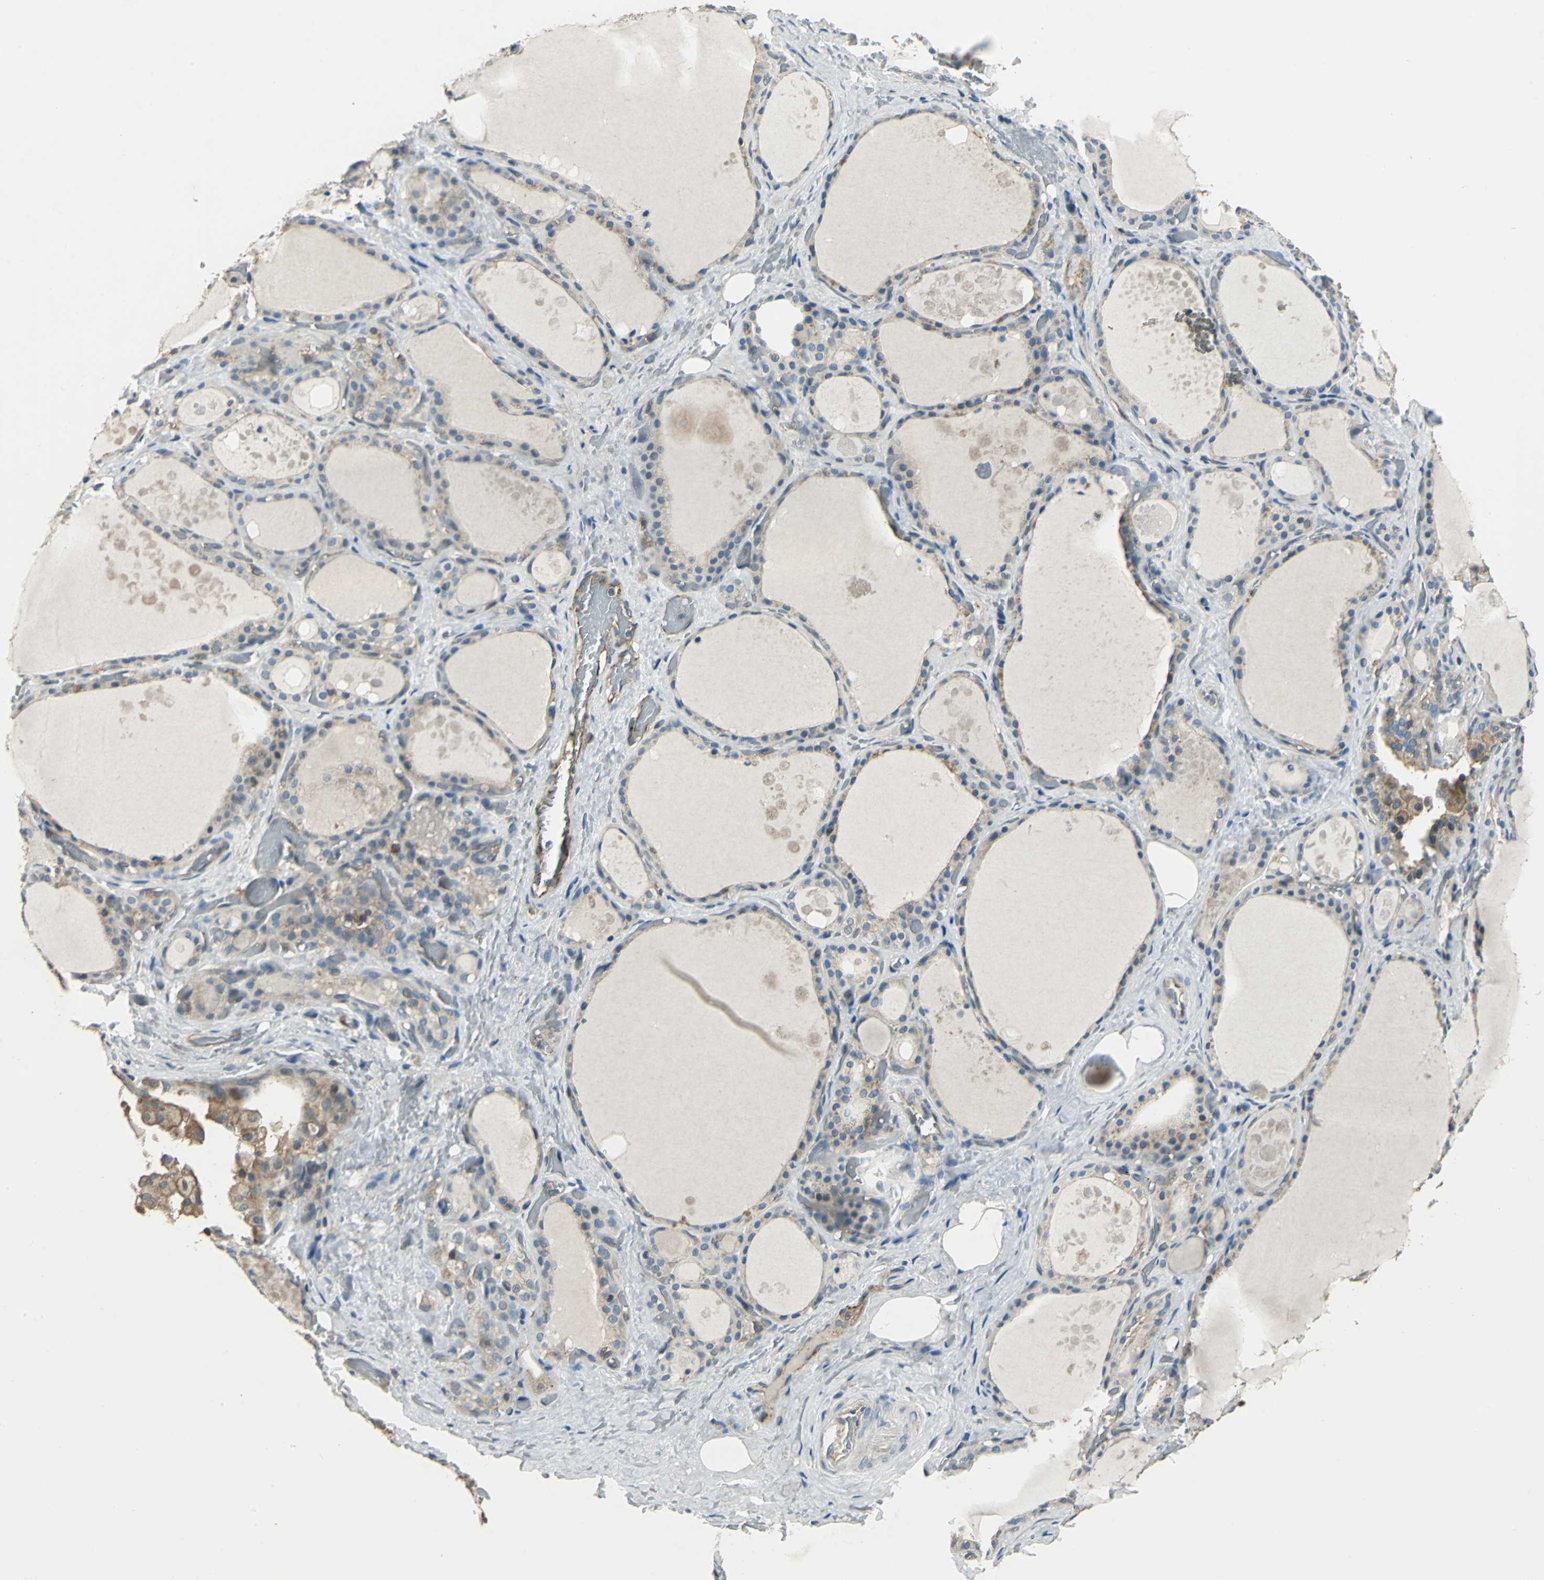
{"staining": {"intensity": "weak", "quantity": "25%-75%", "location": "cytoplasmic/membranous"}, "tissue": "thyroid gland", "cell_type": "Glandular cells", "image_type": "normal", "snomed": [{"axis": "morphology", "description": "Normal tissue, NOS"}, {"axis": "topography", "description": "Thyroid gland"}], "caption": "Immunohistochemical staining of unremarkable human thyroid gland reveals weak cytoplasmic/membranous protein staining in about 25%-75% of glandular cells.", "gene": "RAPGEF1", "patient": {"sex": "male", "age": 61}}